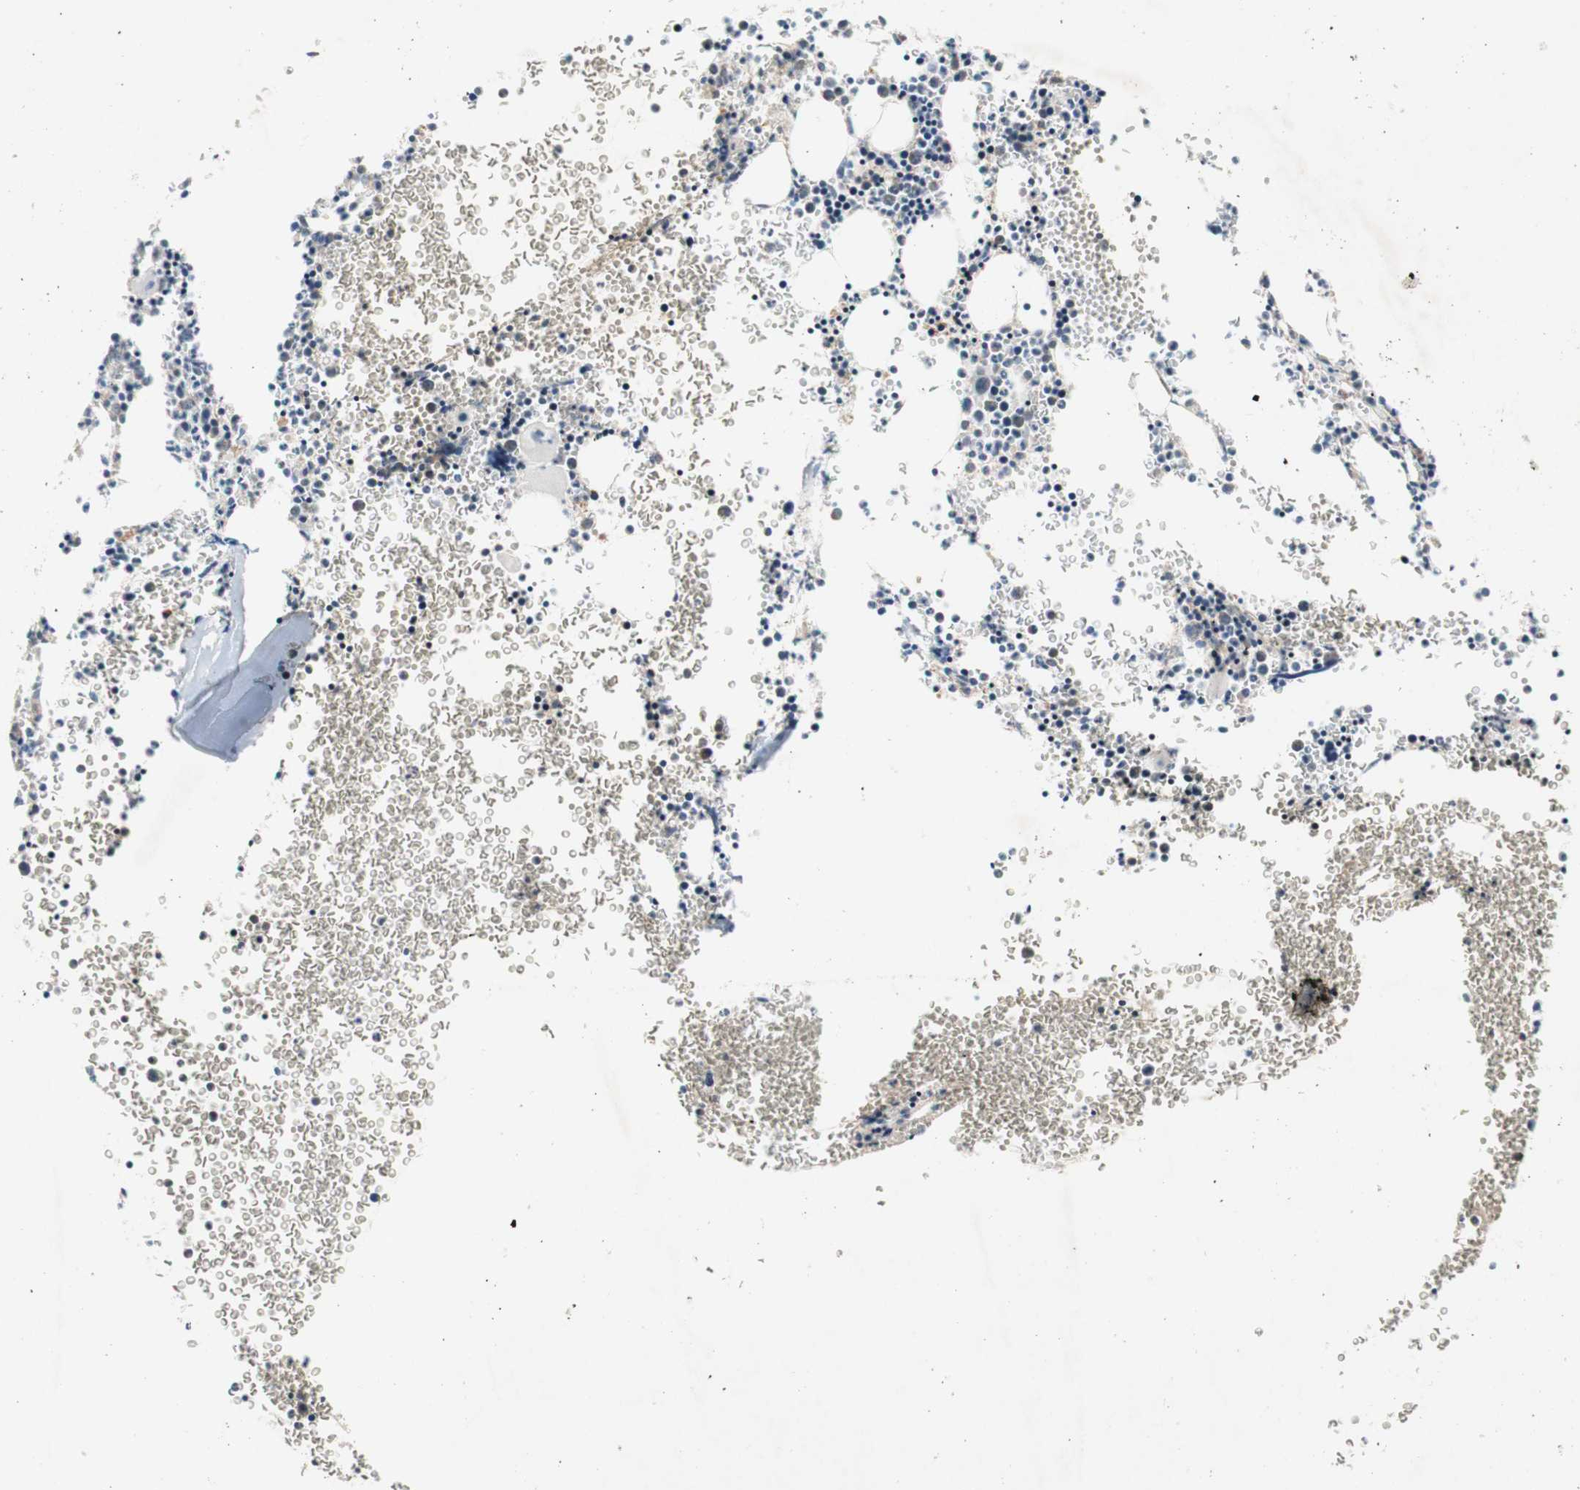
{"staining": {"intensity": "weak", "quantity": "25%-75%", "location": "cytoplasmic/membranous"}, "tissue": "bone marrow", "cell_type": "Hematopoietic cells", "image_type": "normal", "snomed": [{"axis": "morphology", "description": "Normal tissue, NOS"}, {"axis": "morphology", "description": "Inflammation, NOS"}, {"axis": "topography", "description": "Bone marrow"}], "caption": "Immunohistochemistry (DAB (3,3'-diaminobenzidine)) staining of unremarkable human bone marrow reveals weak cytoplasmic/membranous protein expression in about 25%-75% of hematopoietic cells. The staining was performed using DAB, with brown indicating positive protein expression. Nuclei are stained blue with hematoxylin.", "gene": "PTGIS", "patient": {"sex": "female", "age": 61}}